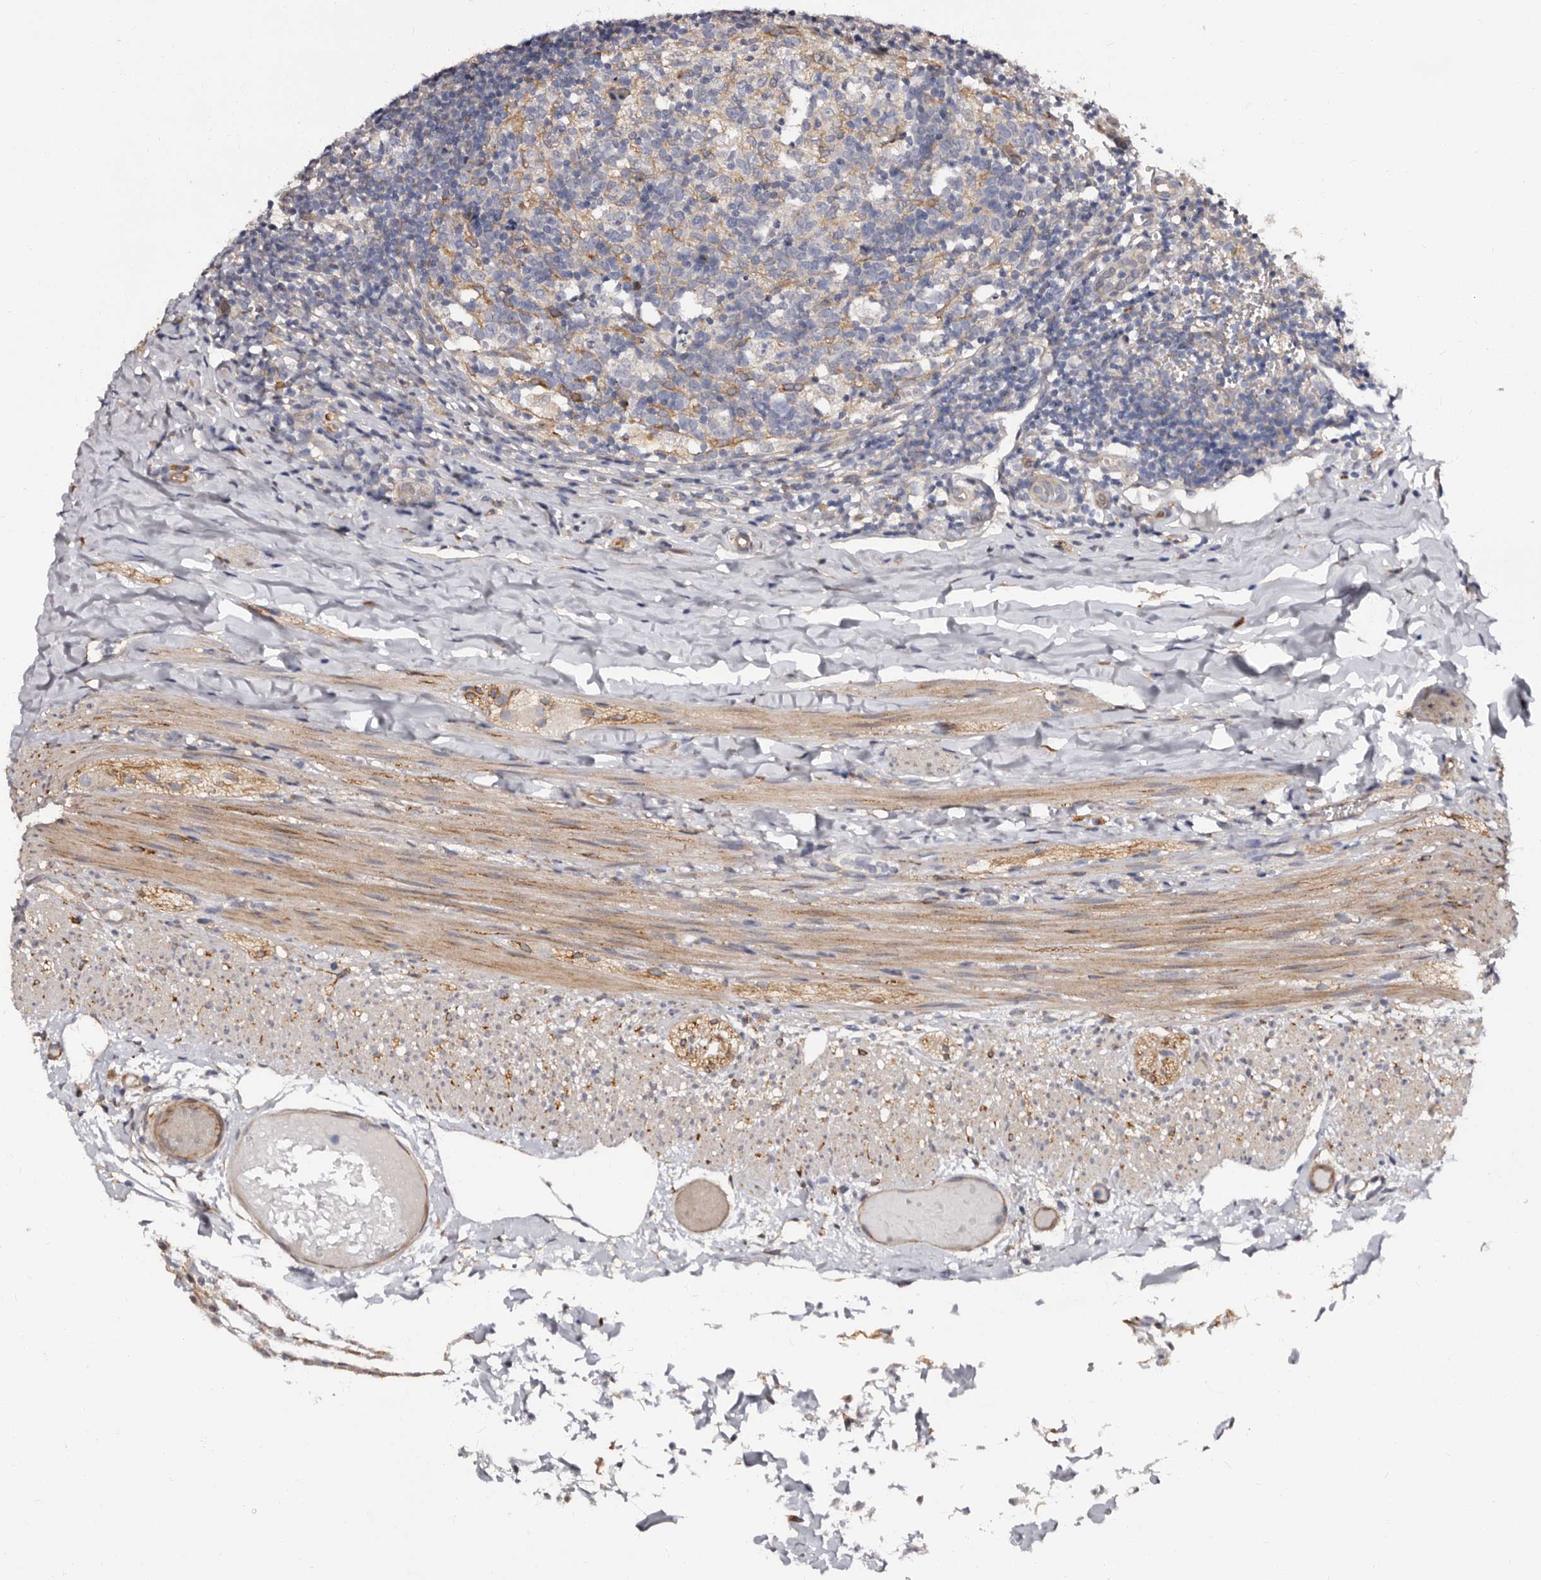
{"staining": {"intensity": "moderate", "quantity": "25%-75%", "location": "cytoplasmic/membranous"}, "tissue": "appendix", "cell_type": "Glandular cells", "image_type": "normal", "snomed": [{"axis": "morphology", "description": "Normal tissue, NOS"}, {"axis": "topography", "description": "Appendix"}], "caption": "Moderate cytoplasmic/membranous staining is appreciated in approximately 25%-75% of glandular cells in unremarkable appendix.", "gene": "TBC1D22B", "patient": {"sex": "male", "age": 8}}